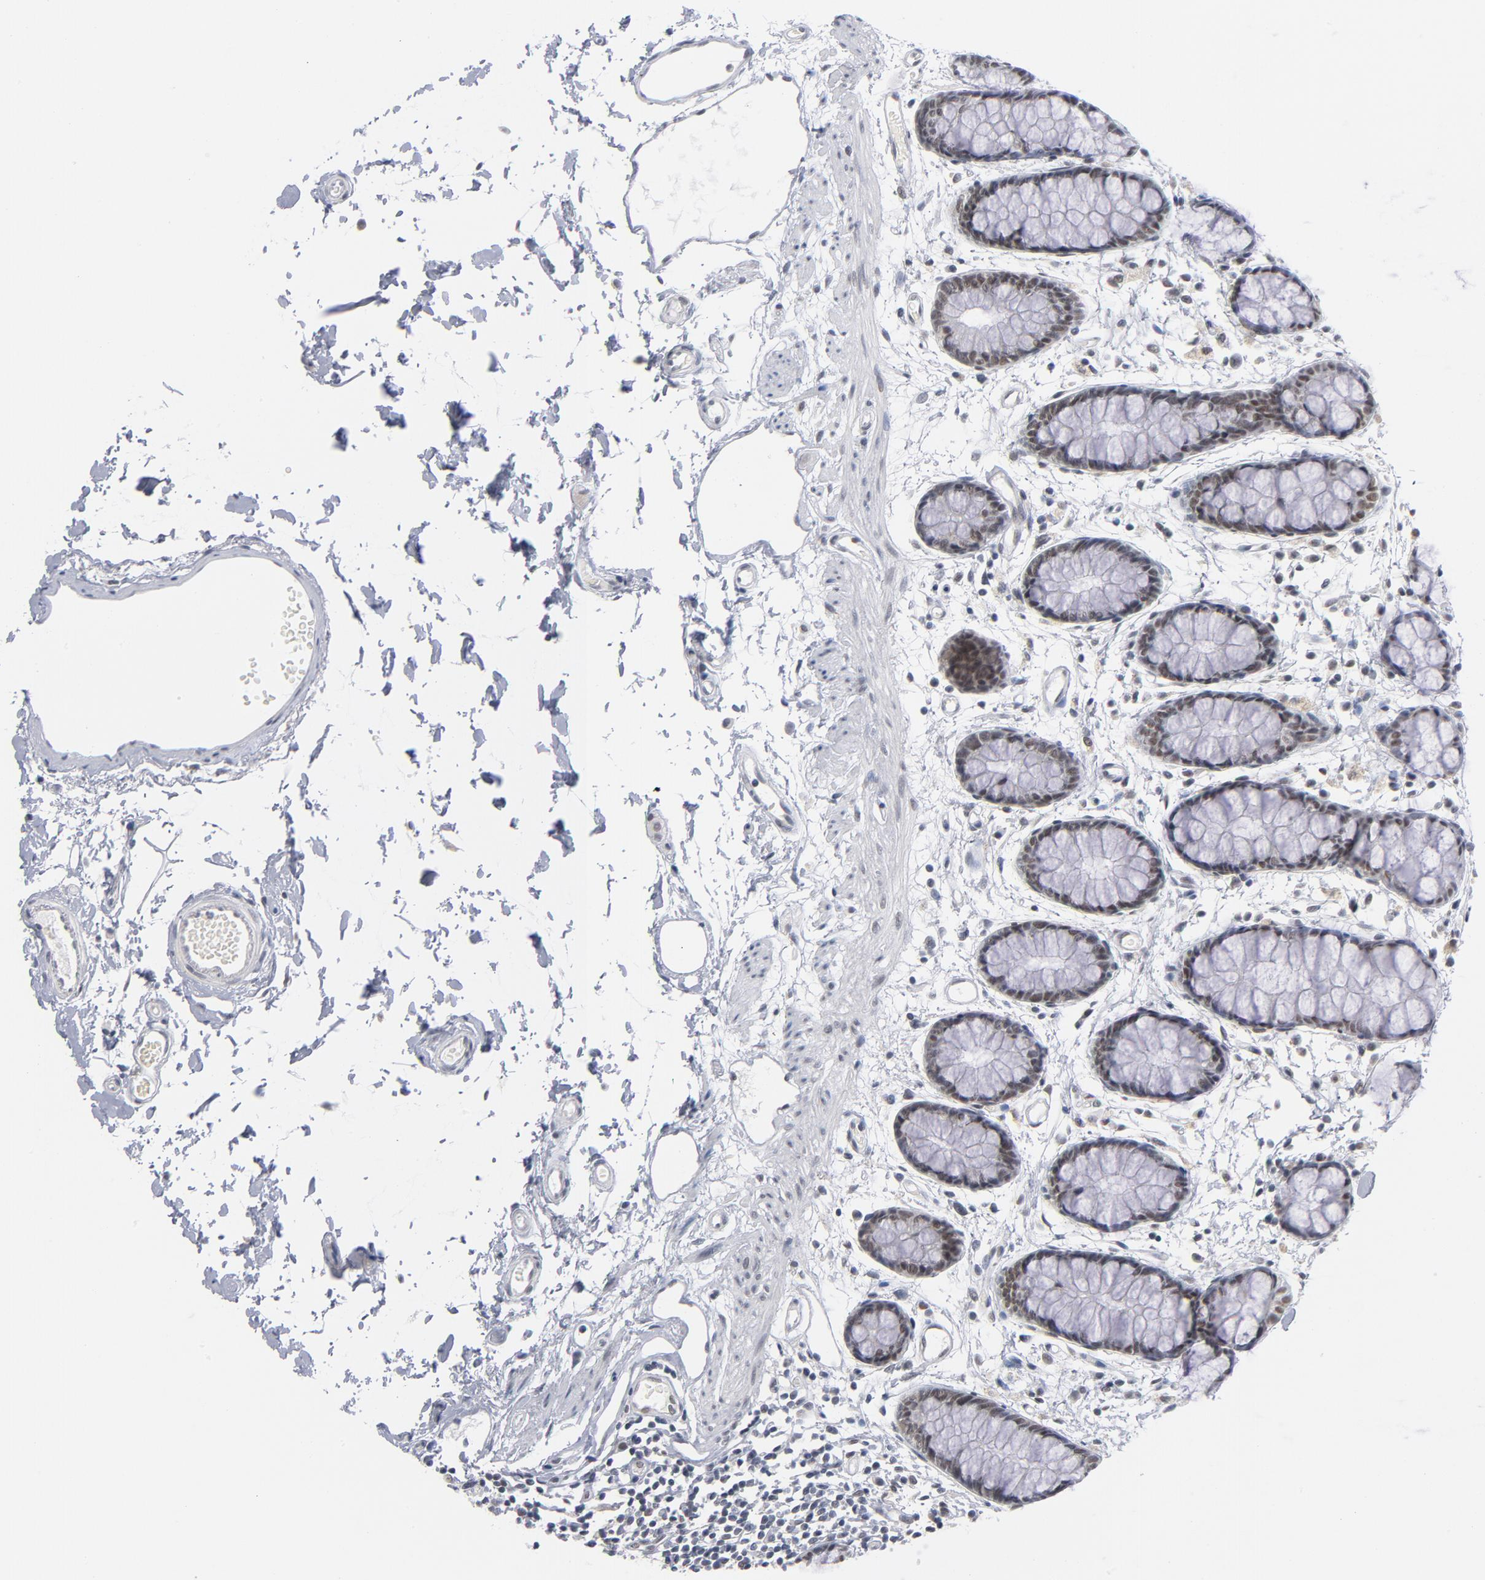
{"staining": {"intensity": "strong", "quantity": ">75%", "location": "nuclear"}, "tissue": "rectum", "cell_type": "Glandular cells", "image_type": "normal", "snomed": [{"axis": "morphology", "description": "Normal tissue, NOS"}, {"axis": "topography", "description": "Rectum"}], "caption": "Protein staining exhibits strong nuclear expression in about >75% of glandular cells in unremarkable rectum.", "gene": "BAP1", "patient": {"sex": "female", "age": 66}}